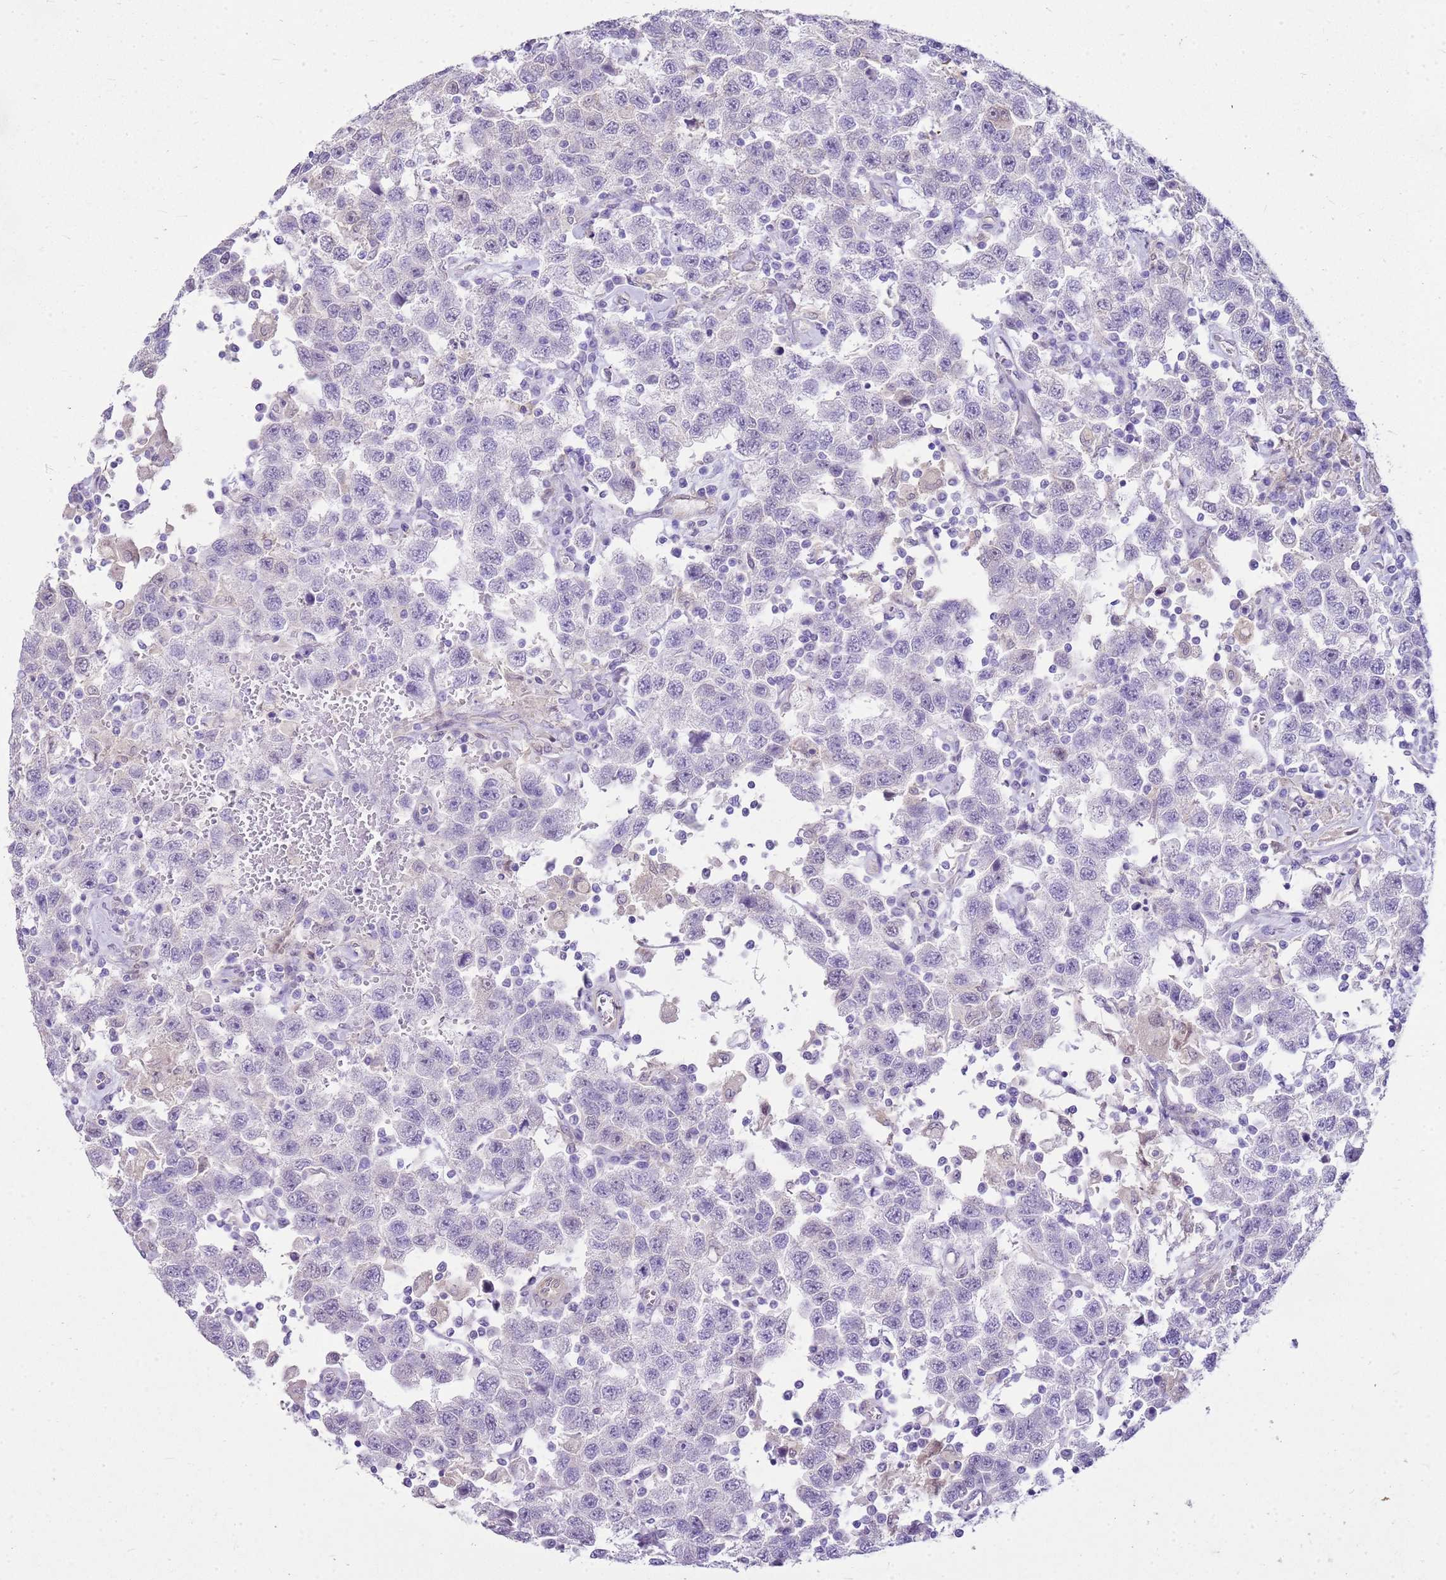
{"staining": {"intensity": "negative", "quantity": "none", "location": "none"}, "tissue": "testis cancer", "cell_type": "Tumor cells", "image_type": "cancer", "snomed": [{"axis": "morphology", "description": "Seminoma, NOS"}, {"axis": "topography", "description": "Testis"}], "caption": "Immunohistochemistry (IHC) micrograph of human testis cancer (seminoma) stained for a protein (brown), which reveals no staining in tumor cells.", "gene": "HSPB1", "patient": {"sex": "male", "age": 41}}